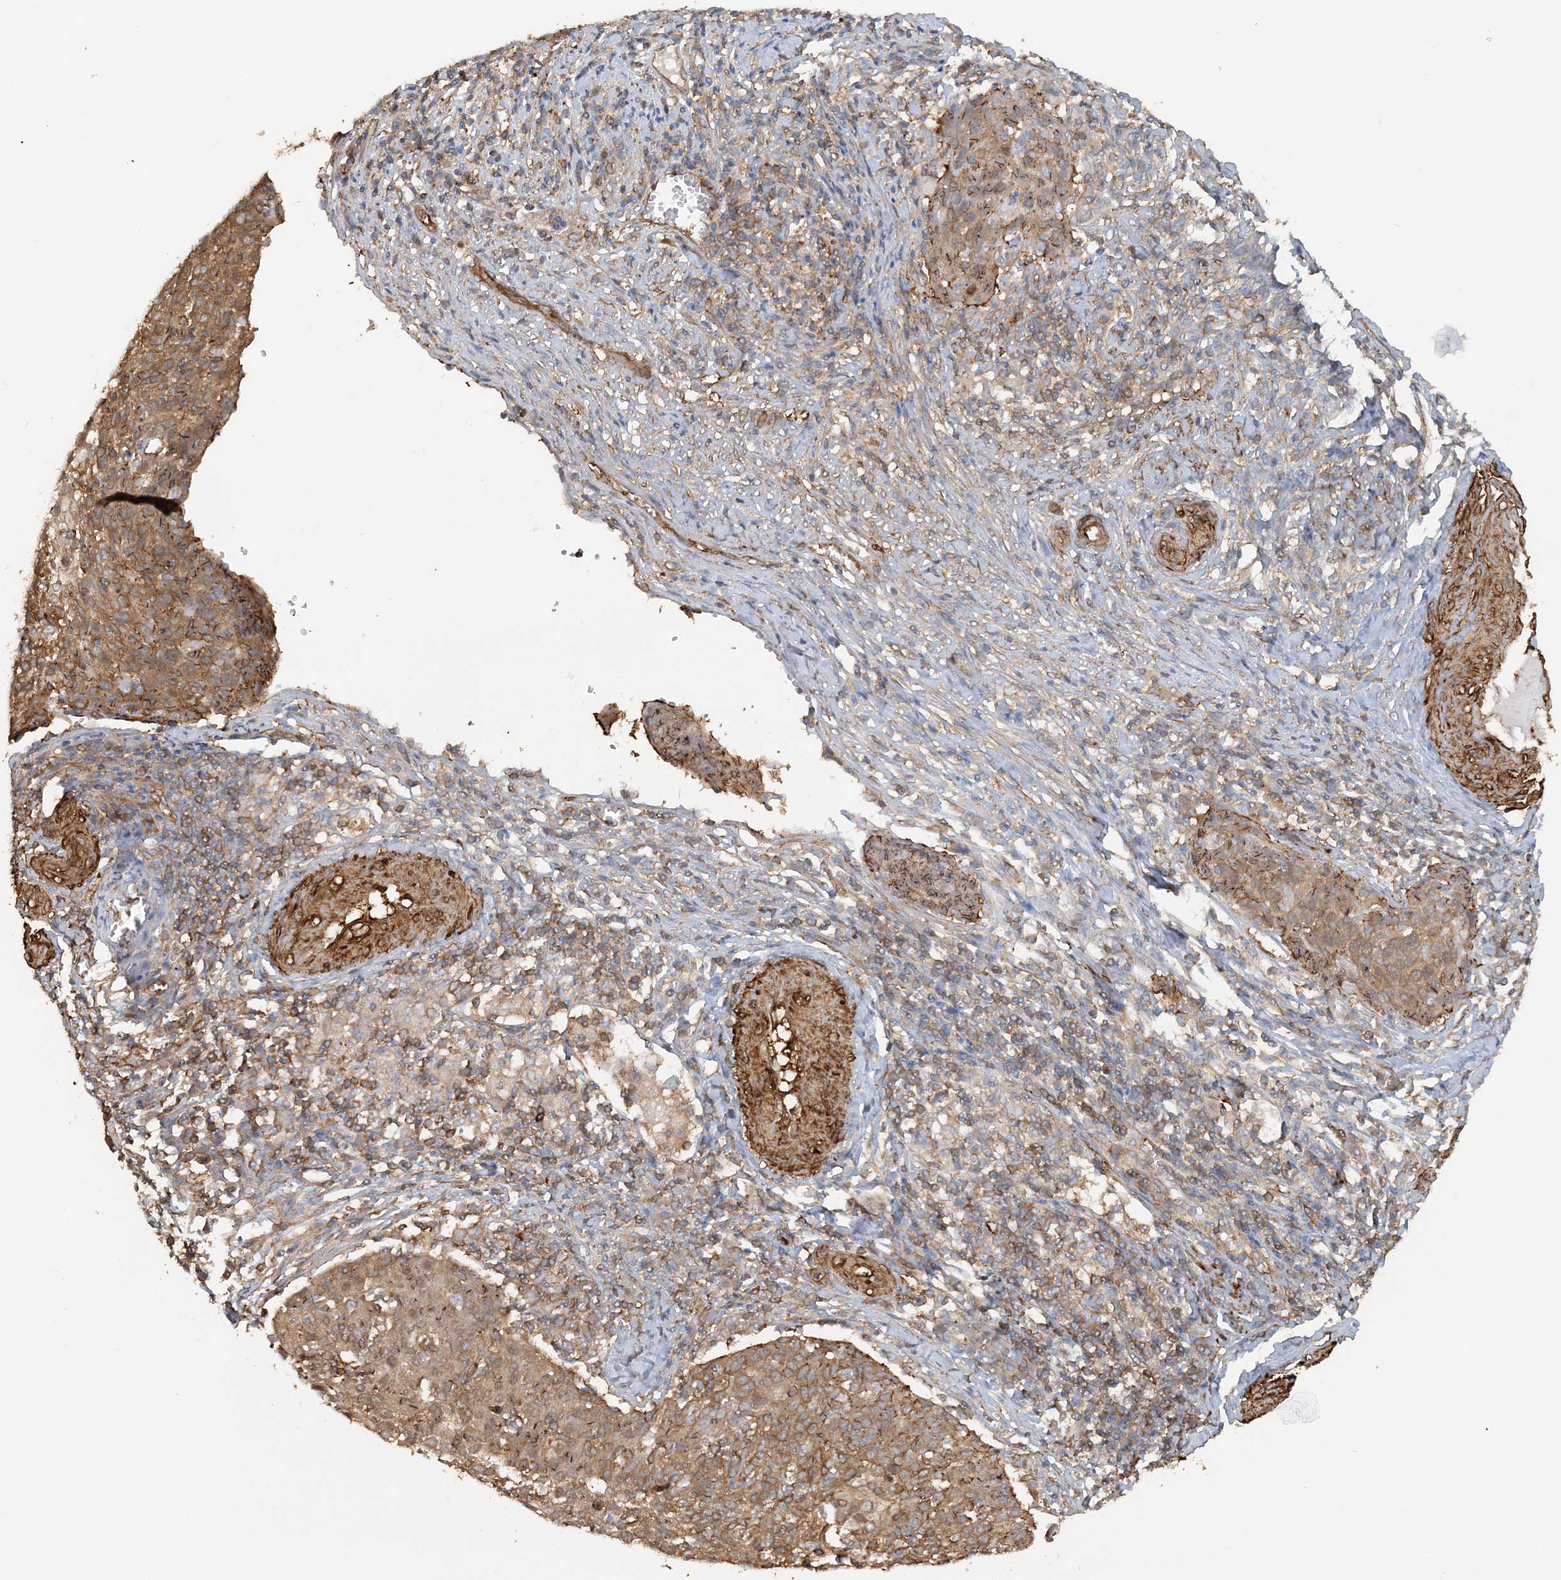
{"staining": {"intensity": "moderate", "quantity": ">75%", "location": "cytoplasmic/membranous"}, "tissue": "cervical cancer", "cell_type": "Tumor cells", "image_type": "cancer", "snomed": [{"axis": "morphology", "description": "Squamous cell carcinoma, NOS"}, {"axis": "topography", "description": "Cervix"}], "caption": "A high-resolution histopathology image shows immunohistochemistry staining of cervical cancer, which reveals moderate cytoplasmic/membranous expression in about >75% of tumor cells. (DAB IHC with brightfield microscopy, high magnification).", "gene": "DSTN", "patient": {"sex": "female", "age": 38}}